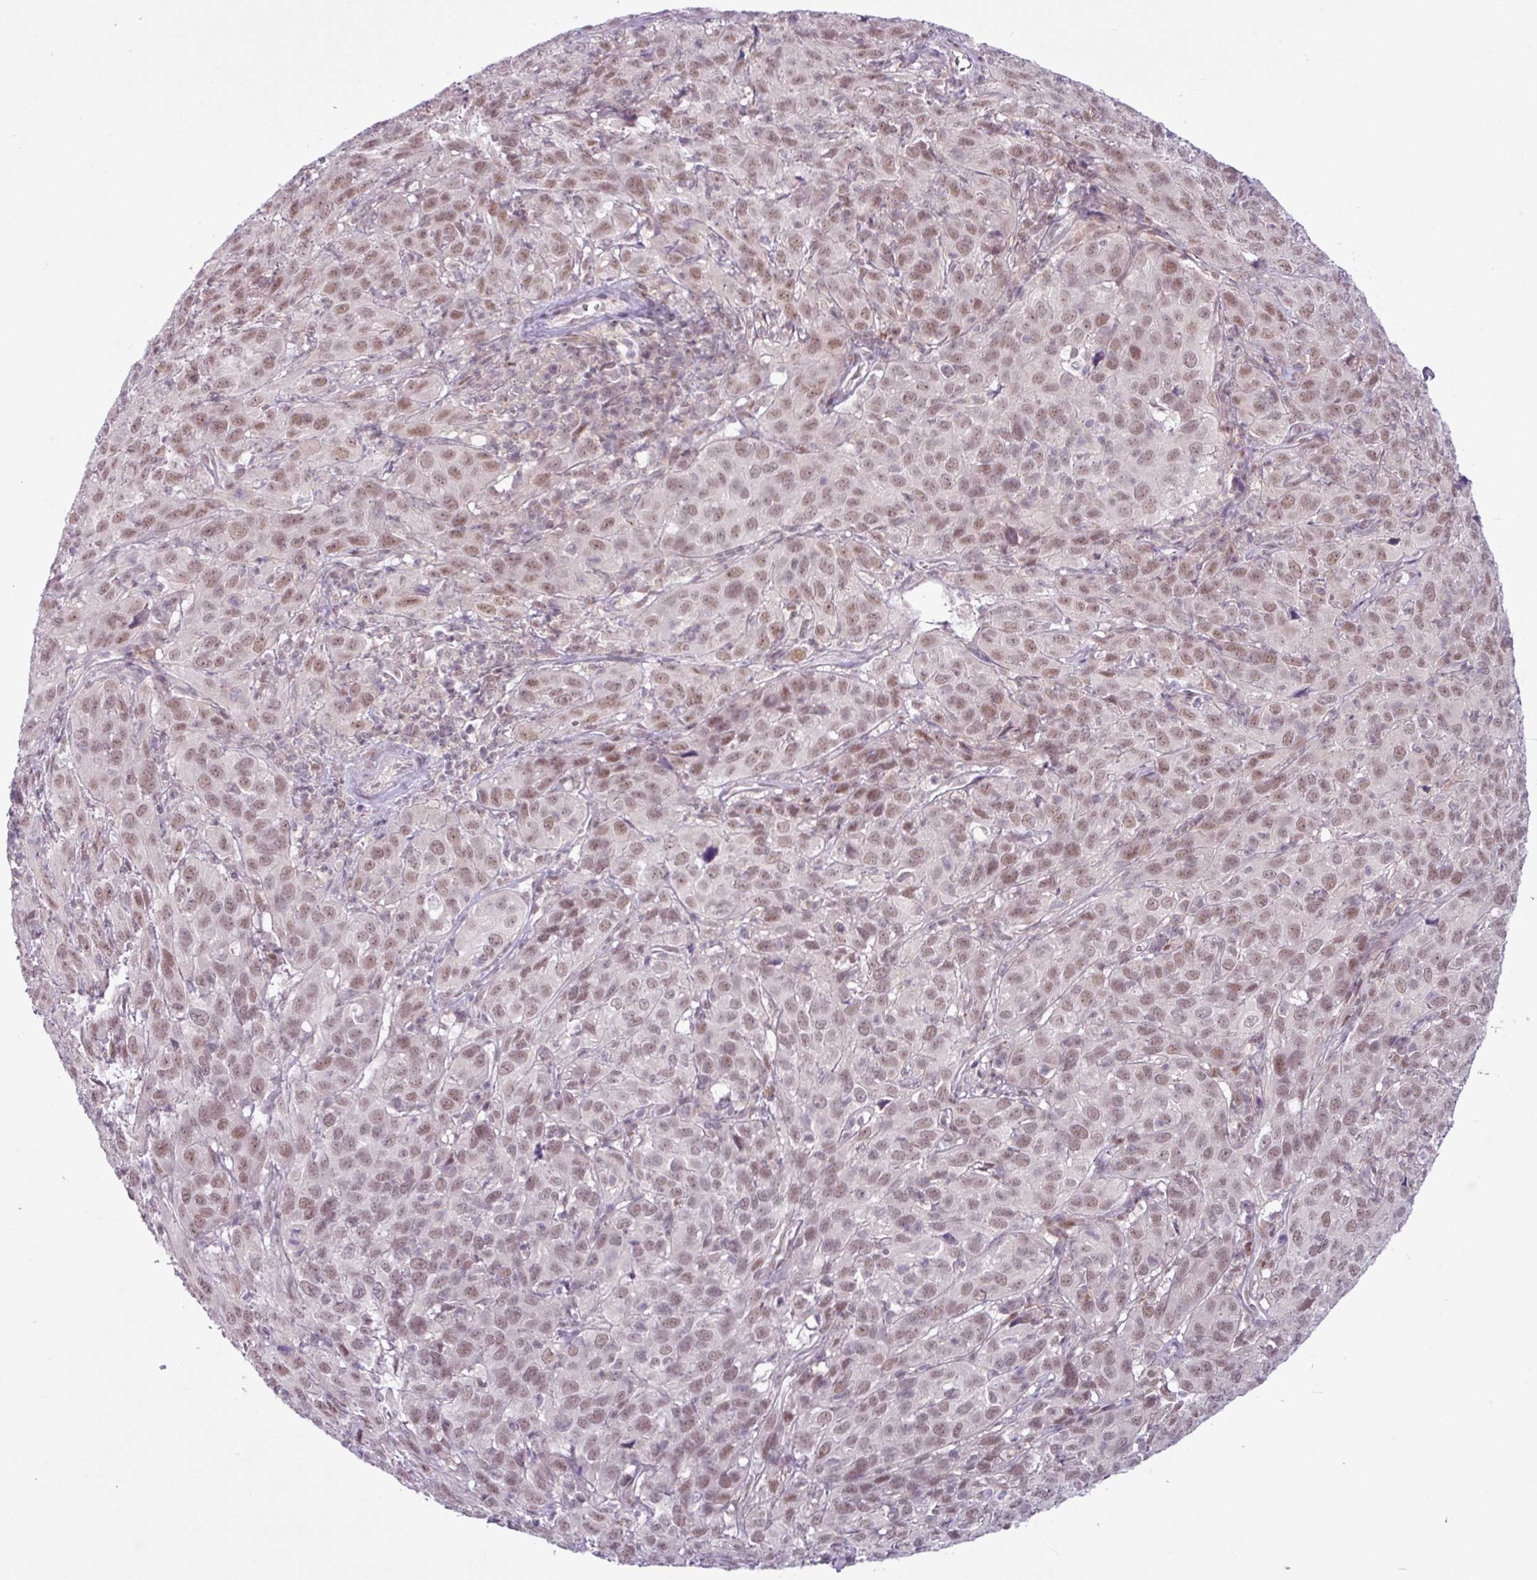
{"staining": {"intensity": "moderate", "quantity": ">75%", "location": "nuclear"}, "tissue": "cervical cancer", "cell_type": "Tumor cells", "image_type": "cancer", "snomed": [{"axis": "morphology", "description": "Normal tissue, NOS"}, {"axis": "morphology", "description": "Squamous cell carcinoma, NOS"}, {"axis": "topography", "description": "Cervix"}], "caption": "Human cervical squamous cell carcinoma stained with a brown dye shows moderate nuclear positive expression in about >75% of tumor cells.", "gene": "NOTCH2", "patient": {"sex": "female", "age": 51}}